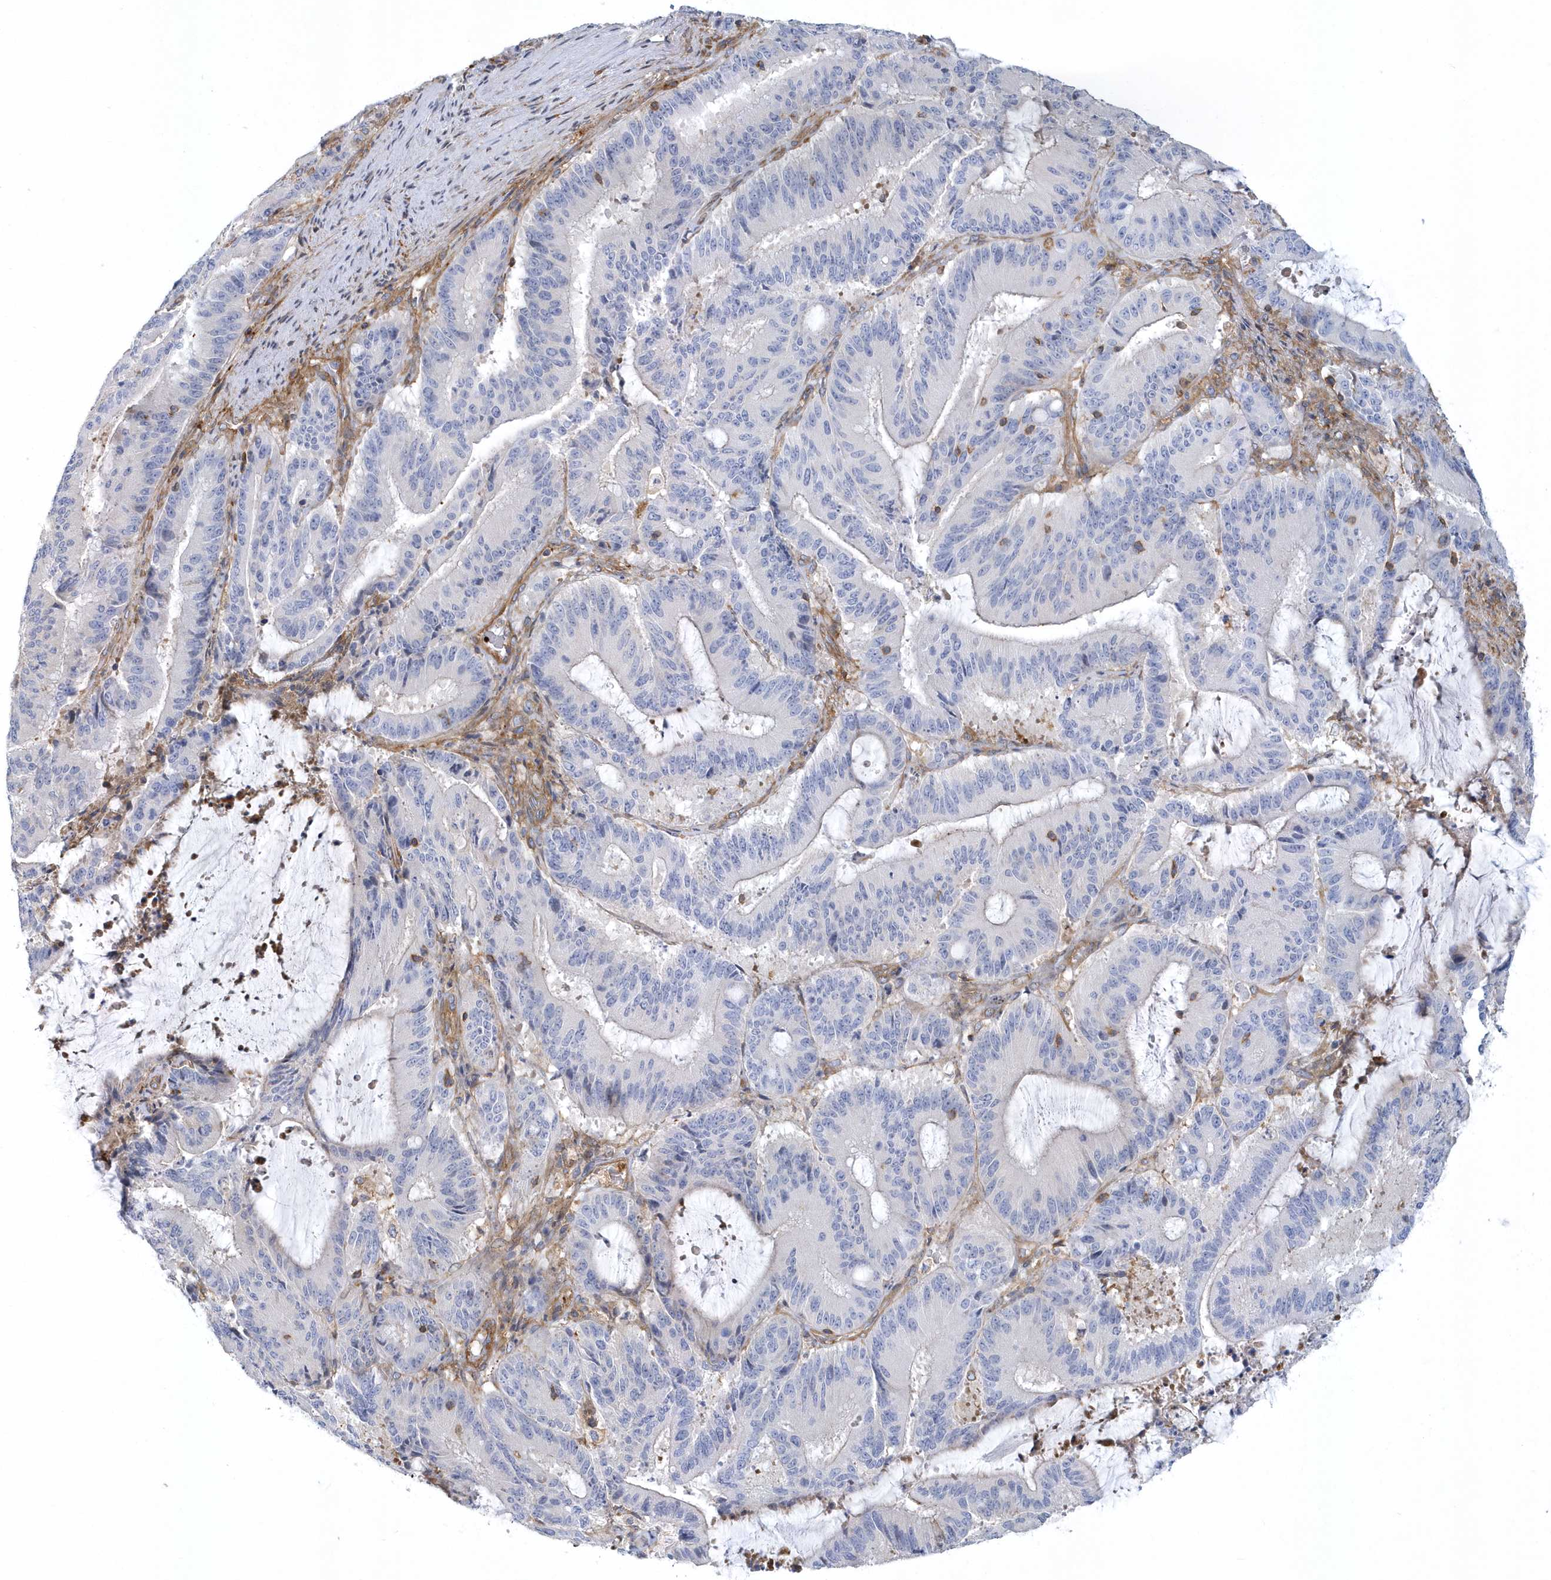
{"staining": {"intensity": "negative", "quantity": "none", "location": "none"}, "tissue": "liver cancer", "cell_type": "Tumor cells", "image_type": "cancer", "snomed": [{"axis": "morphology", "description": "Normal tissue, NOS"}, {"axis": "morphology", "description": "Cholangiocarcinoma"}, {"axis": "topography", "description": "Liver"}, {"axis": "topography", "description": "Peripheral nerve tissue"}], "caption": "This is an immunohistochemistry (IHC) image of human cholangiocarcinoma (liver). There is no positivity in tumor cells.", "gene": "ARAP2", "patient": {"sex": "female", "age": 73}}